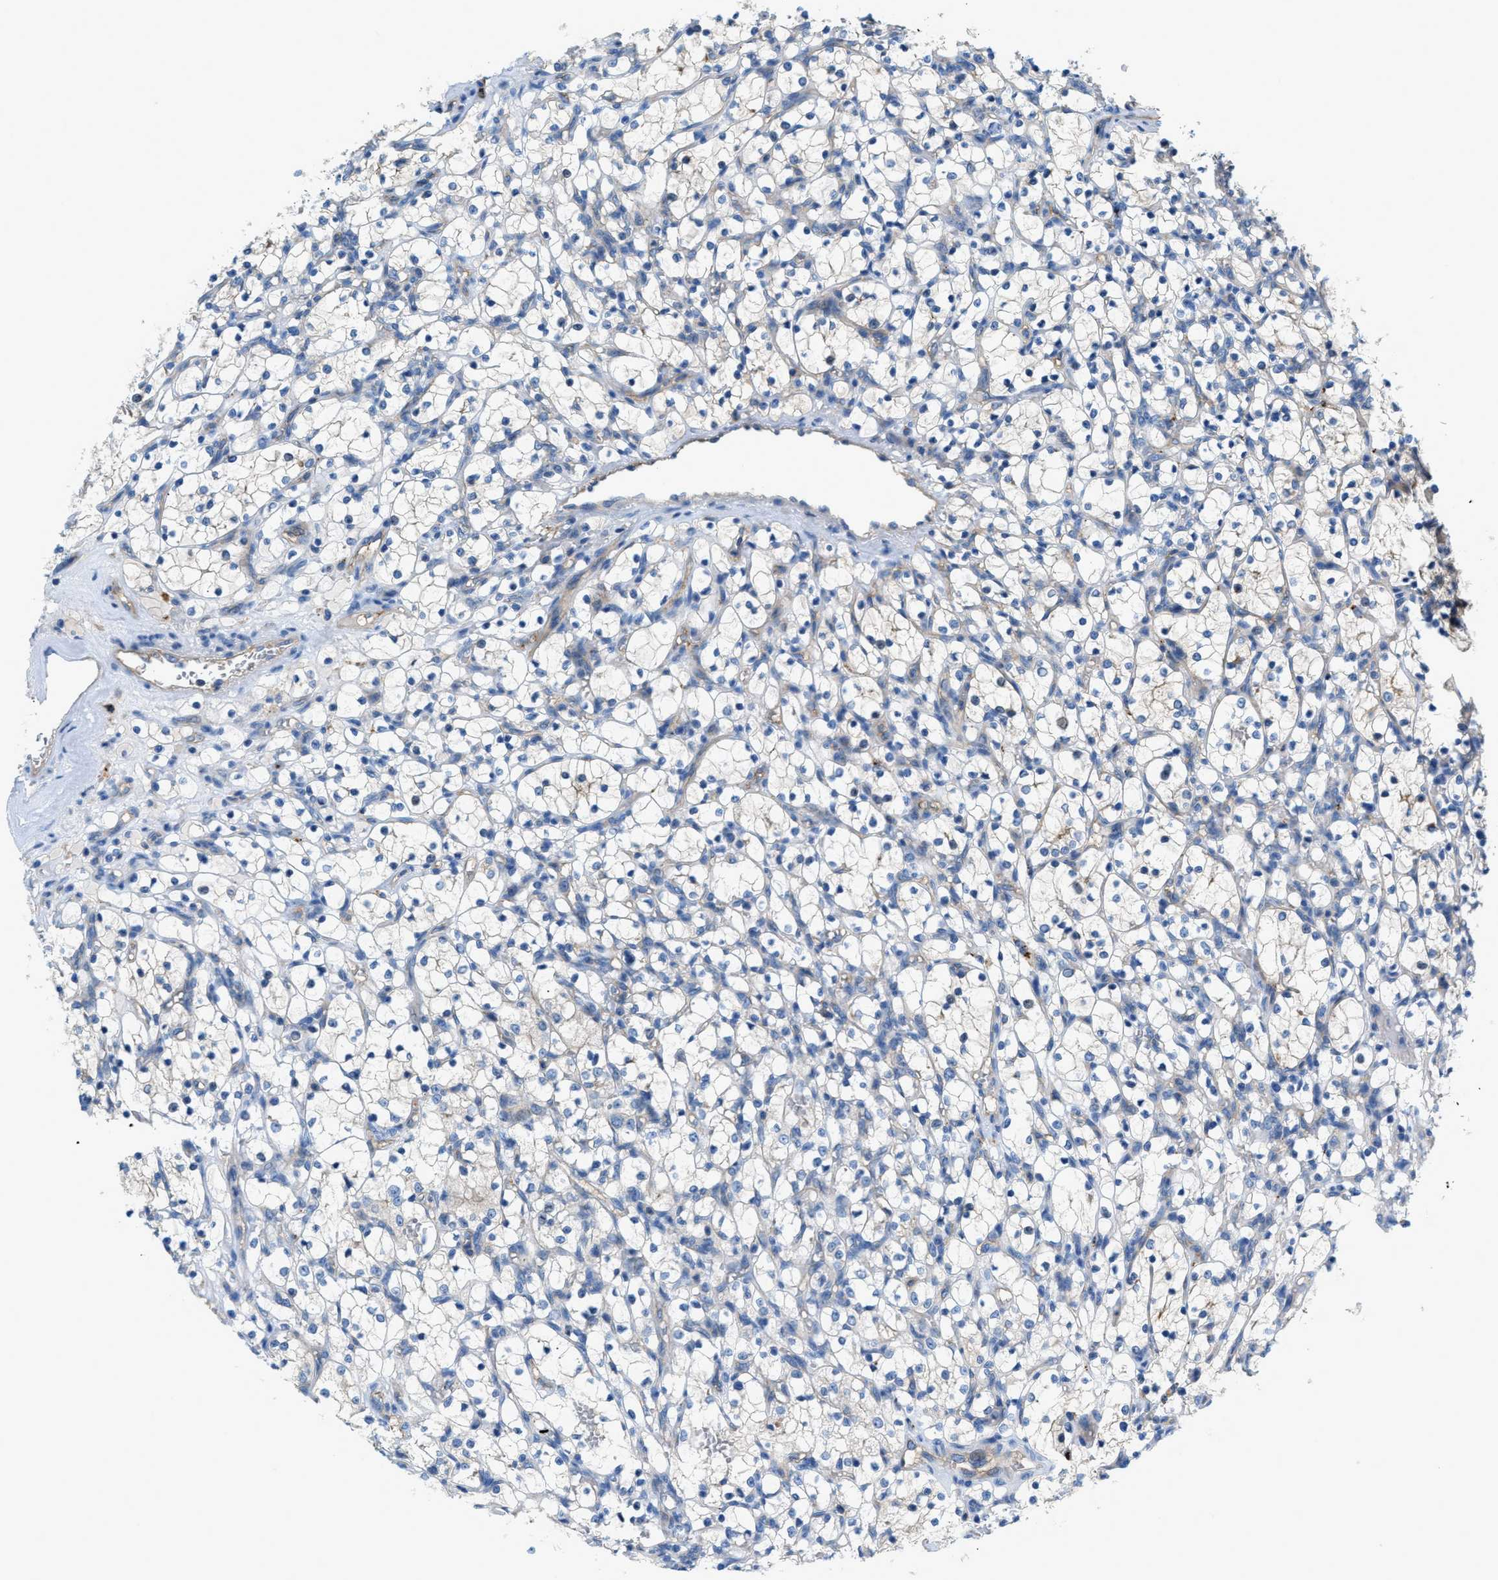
{"staining": {"intensity": "negative", "quantity": "none", "location": "none"}, "tissue": "renal cancer", "cell_type": "Tumor cells", "image_type": "cancer", "snomed": [{"axis": "morphology", "description": "Adenocarcinoma, NOS"}, {"axis": "topography", "description": "Kidney"}], "caption": "Immunohistochemistry (IHC) of renal cancer (adenocarcinoma) shows no staining in tumor cells.", "gene": "ORAI1", "patient": {"sex": "female", "age": 69}}